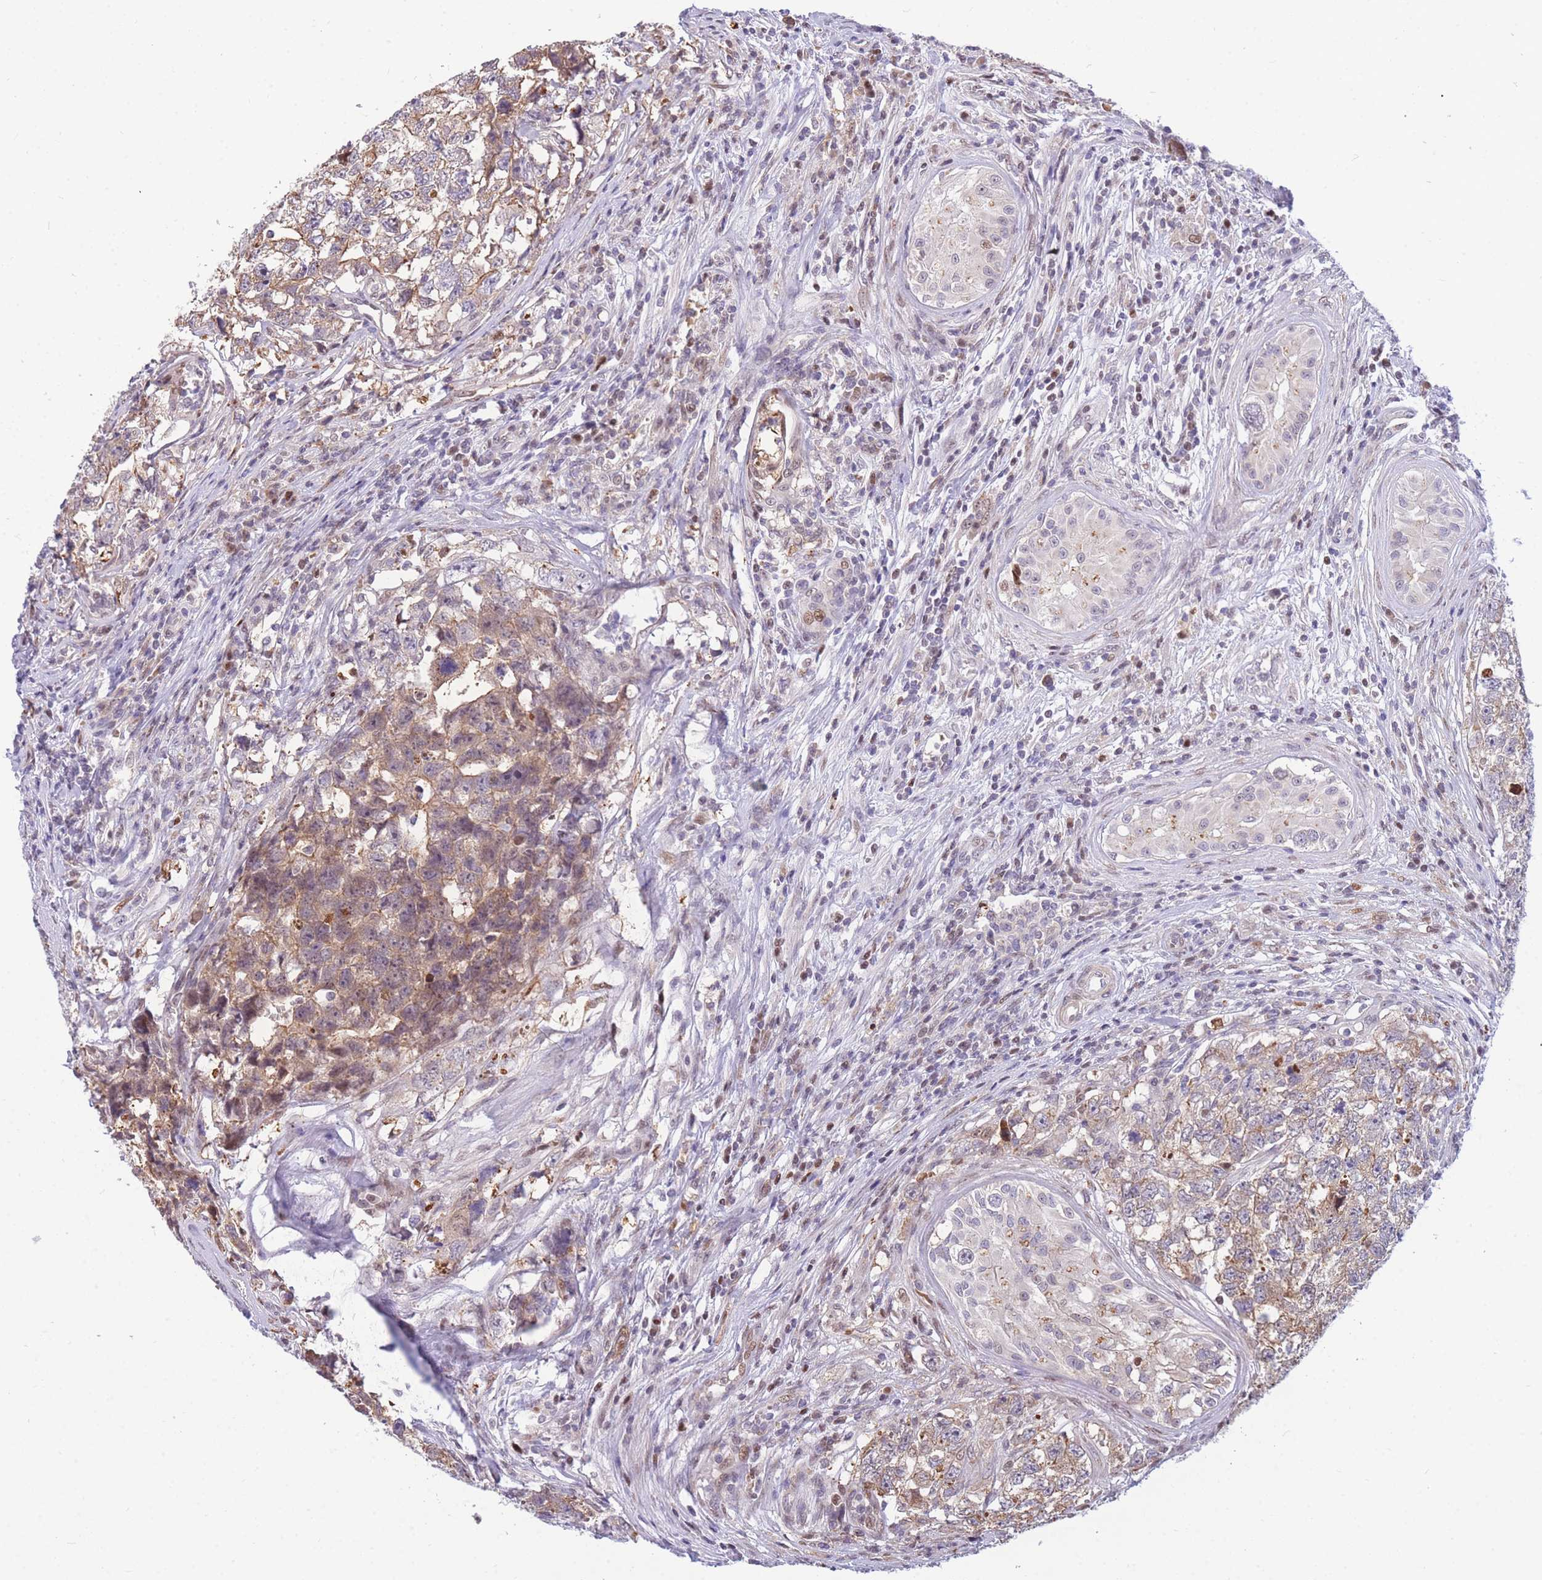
{"staining": {"intensity": "moderate", "quantity": "25%-75%", "location": "cytoplasmic/membranous,nuclear"}, "tissue": "testis cancer", "cell_type": "Tumor cells", "image_type": "cancer", "snomed": [{"axis": "morphology", "description": "Carcinoma, Embryonal, NOS"}, {"axis": "topography", "description": "Testis"}], "caption": "A brown stain labels moderate cytoplasmic/membranous and nuclear positivity of a protein in testis cancer (embryonal carcinoma) tumor cells. The protein of interest is stained brown, and the nuclei are stained in blue (DAB IHC with brightfield microscopy, high magnification).", "gene": "CRACD", "patient": {"sex": "male", "age": 22}}